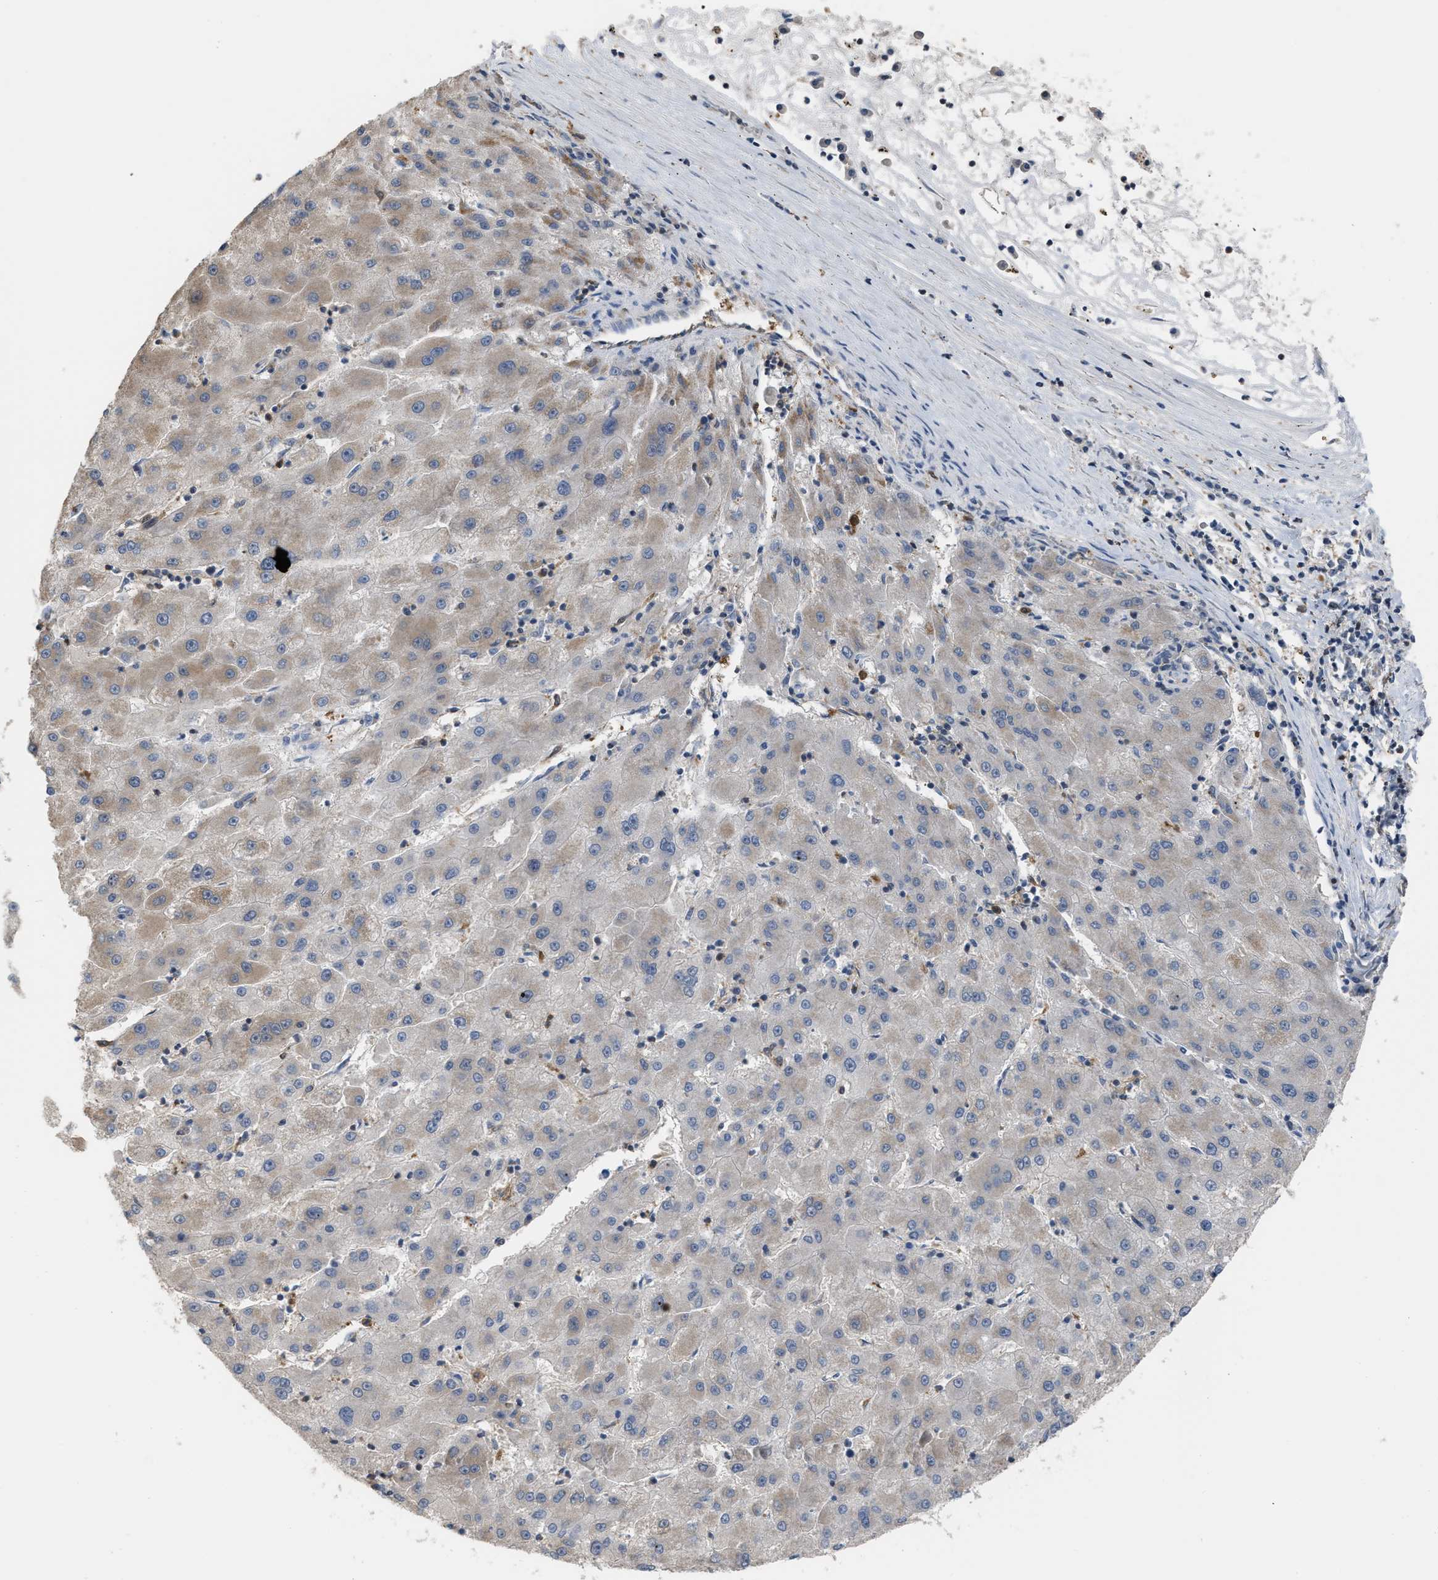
{"staining": {"intensity": "negative", "quantity": "none", "location": "none"}, "tissue": "liver cancer", "cell_type": "Tumor cells", "image_type": "cancer", "snomed": [{"axis": "morphology", "description": "Carcinoma, Hepatocellular, NOS"}, {"axis": "topography", "description": "Liver"}], "caption": "The IHC micrograph has no significant positivity in tumor cells of hepatocellular carcinoma (liver) tissue.", "gene": "MTPN", "patient": {"sex": "male", "age": 72}}